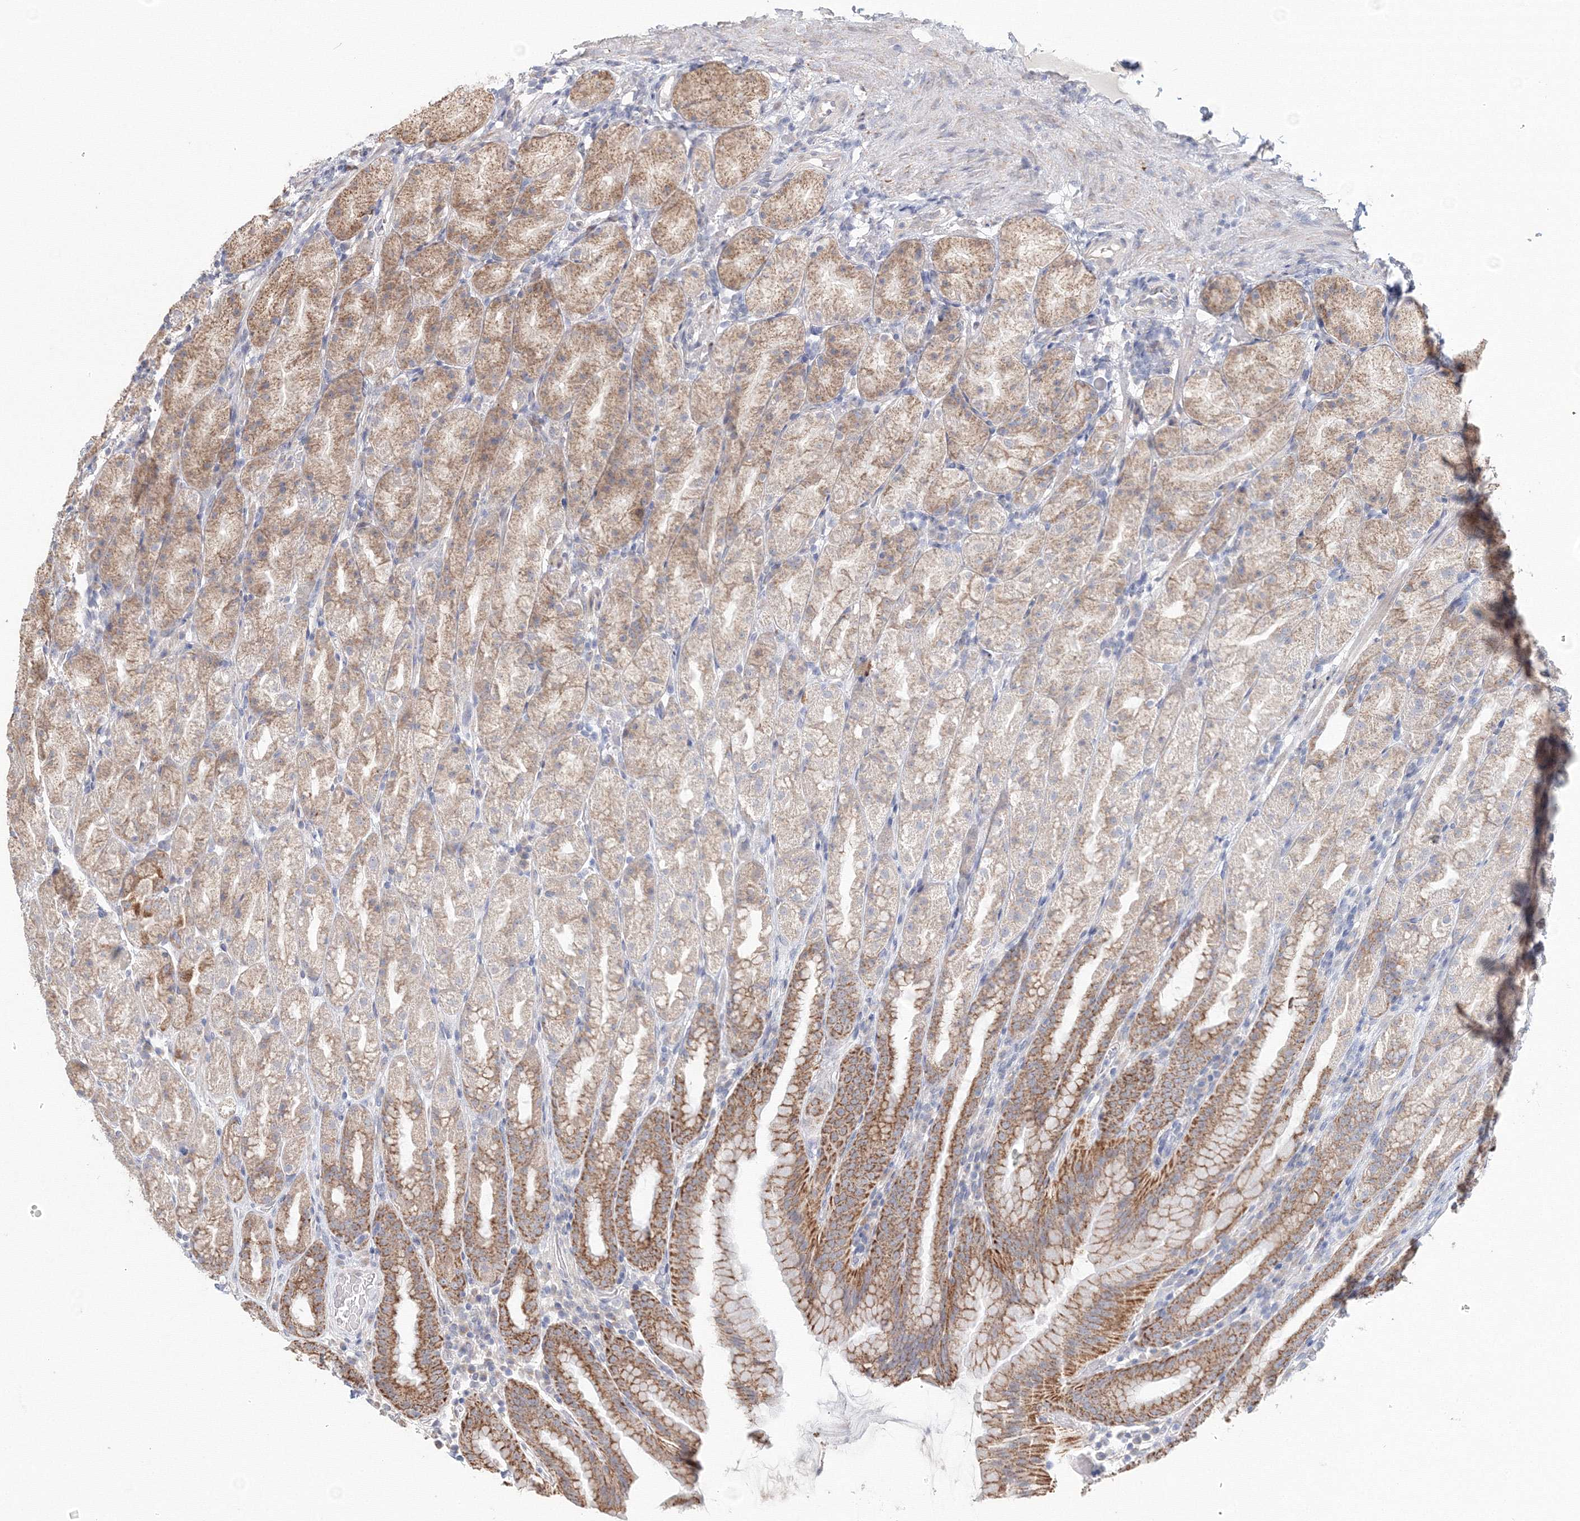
{"staining": {"intensity": "moderate", "quantity": "25%-75%", "location": "cytoplasmic/membranous"}, "tissue": "stomach", "cell_type": "Glandular cells", "image_type": "normal", "snomed": [{"axis": "morphology", "description": "Normal tissue, NOS"}, {"axis": "topography", "description": "Stomach, upper"}], "caption": "Stomach stained with DAB (3,3'-diaminobenzidine) IHC reveals medium levels of moderate cytoplasmic/membranous expression in approximately 25%-75% of glandular cells.", "gene": "DHRS12", "patient": {"sex": "male", "age": 68}}